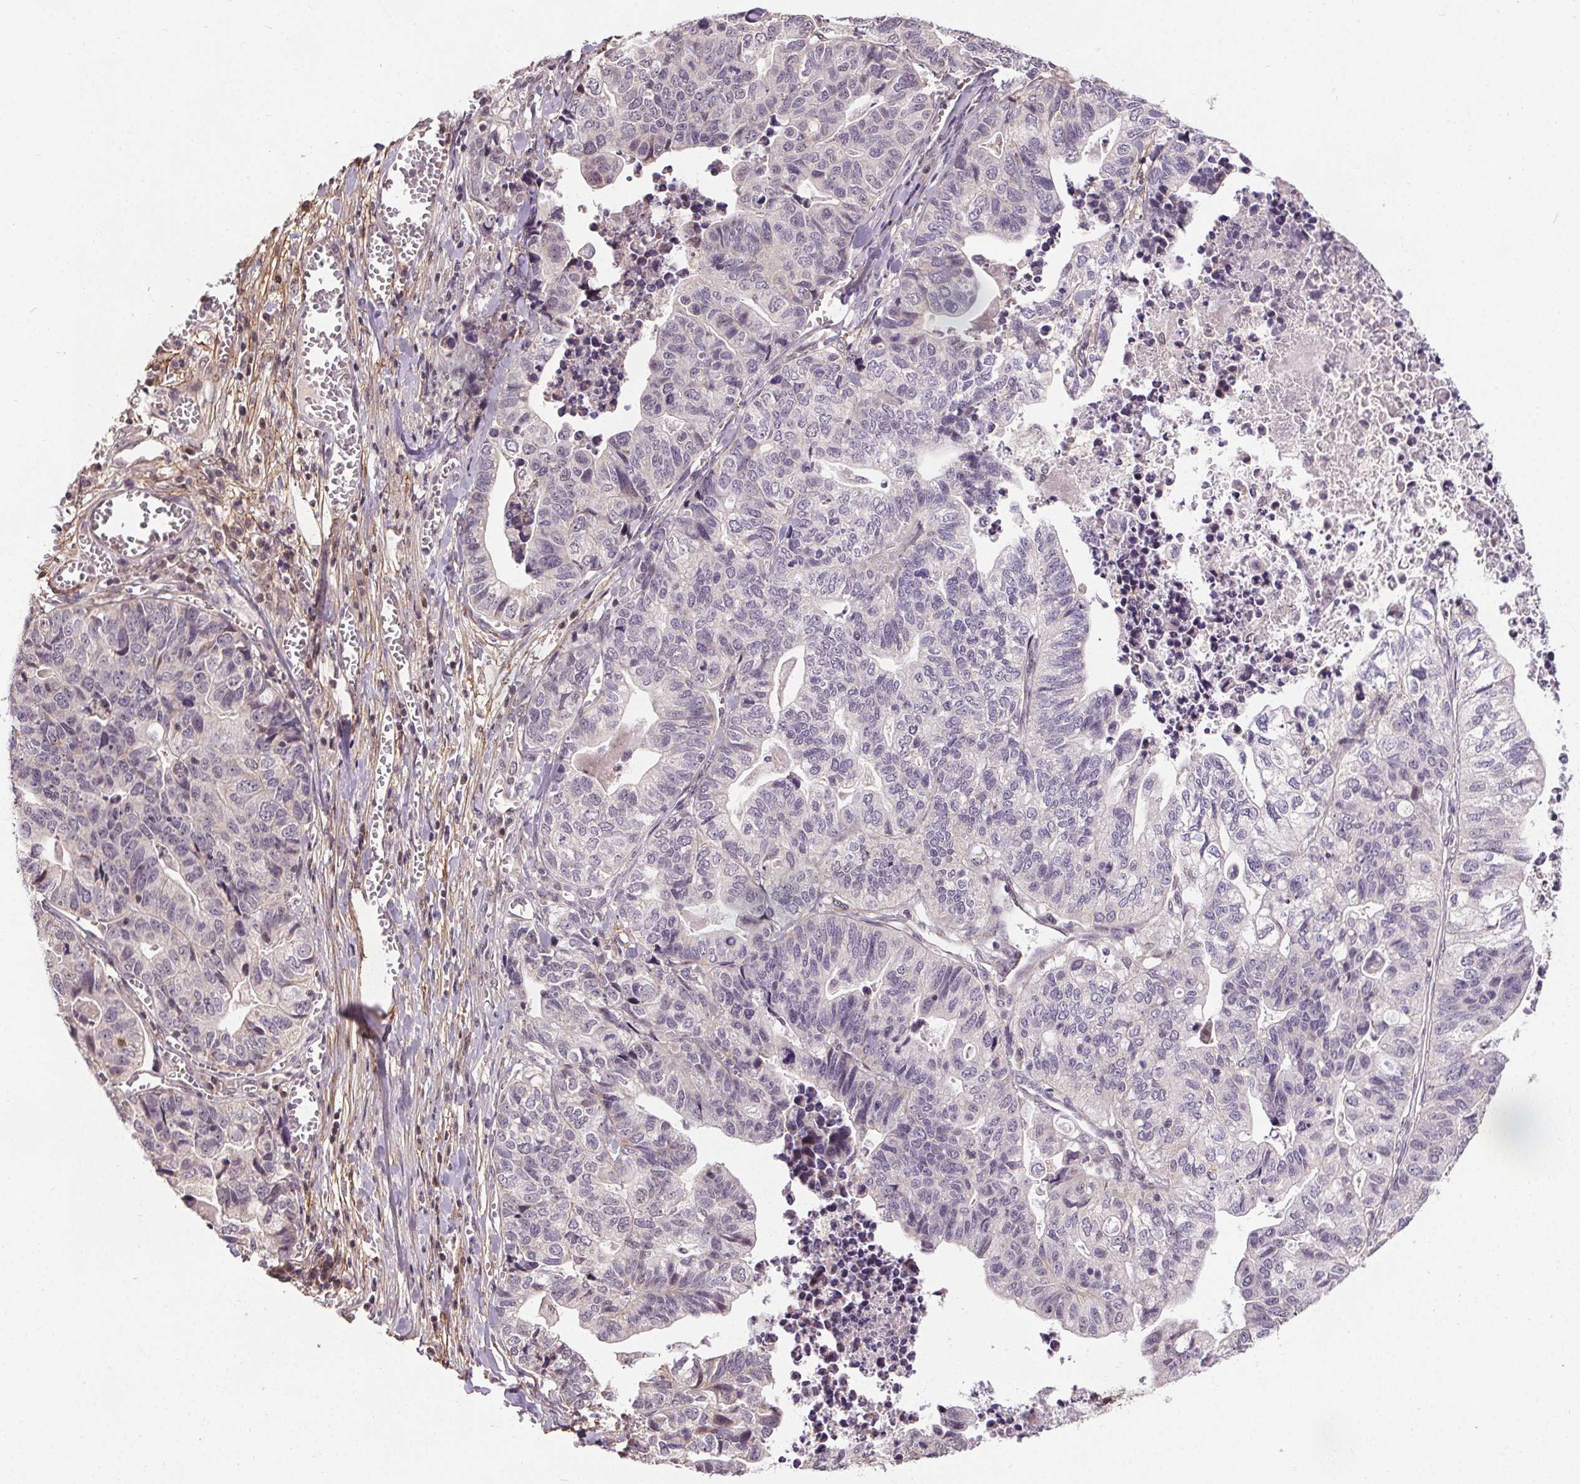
{"staining": {"intensity": "negative", "quantity": "none", "location": "none"}, "tissue": "stomach cancer", "cell_type": "Tumor cells", "image_type": "cancer", "snomed": [{"axis": "morphology", "description": "Adenocarcinoma, NOS"}, {"axis": "topography", "description": "Stomach, upper"}], "caption": "Photomicrograph shows no protein staining in tumor cells of adenocarcinoma (stomach) tissue.", "gene": "KIAA0232", "patient": {"sex": "female", "age": 67}}